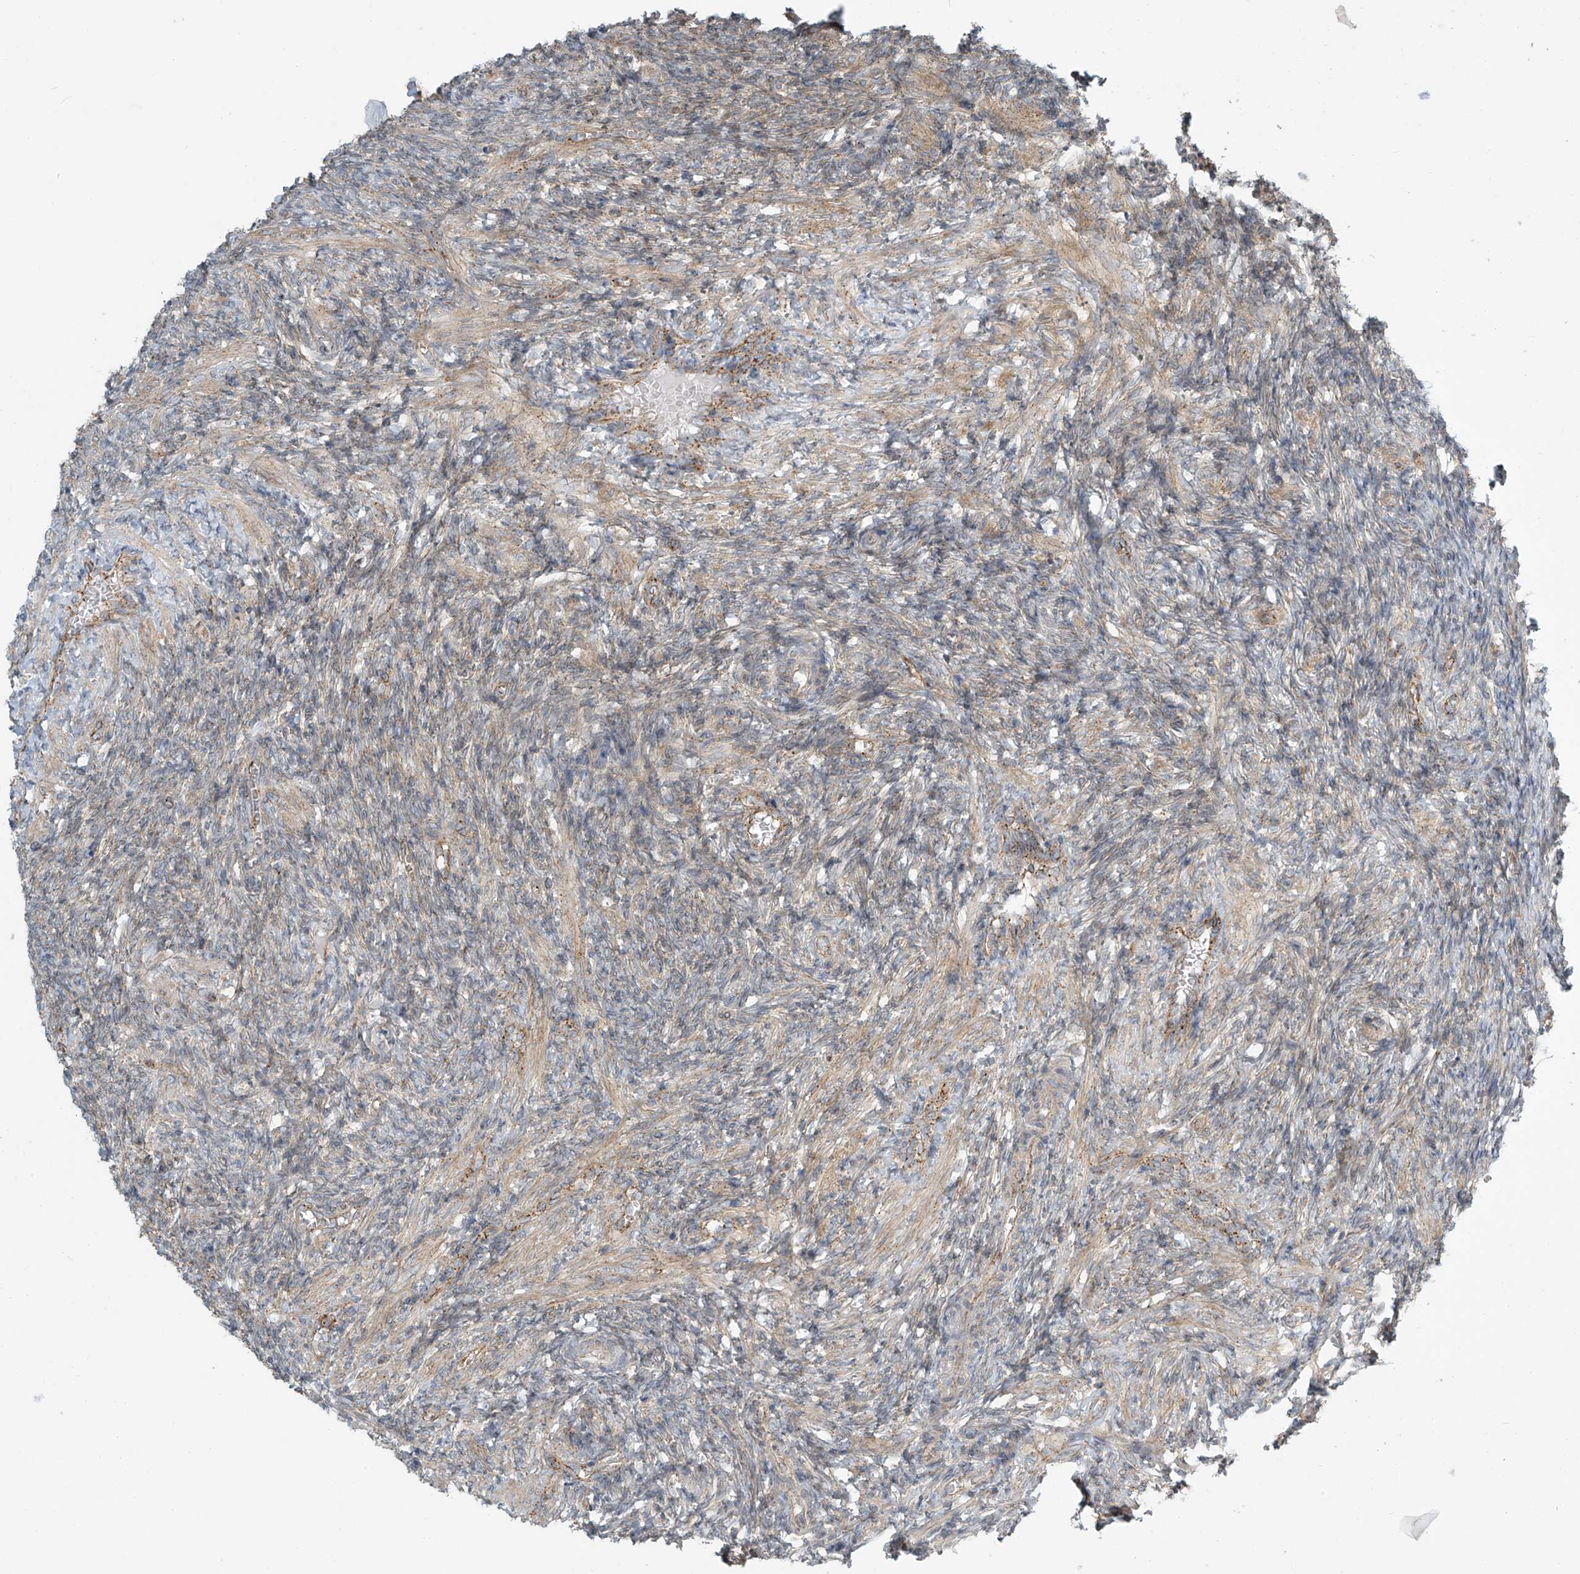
{"staining": {"intensity": "negative", "quantity": "none", "location": "none"}, "tissue": "ovary", "cell_type": "Follicle cells", "image_type": "normal", "snomed": [{"axis": "morphology", "description": "Normal tissue, NOS"}, {"axis": "topography", "description": "Ovary"}], "caption": "IHC micrograph of benign ovary: ovary stained with DAB (3,3'-diaminobenzidine) shows no significant protein staining in follicle cells.", "gene": "LZTS3", "patient": {"sex": "female", "age": 27}}